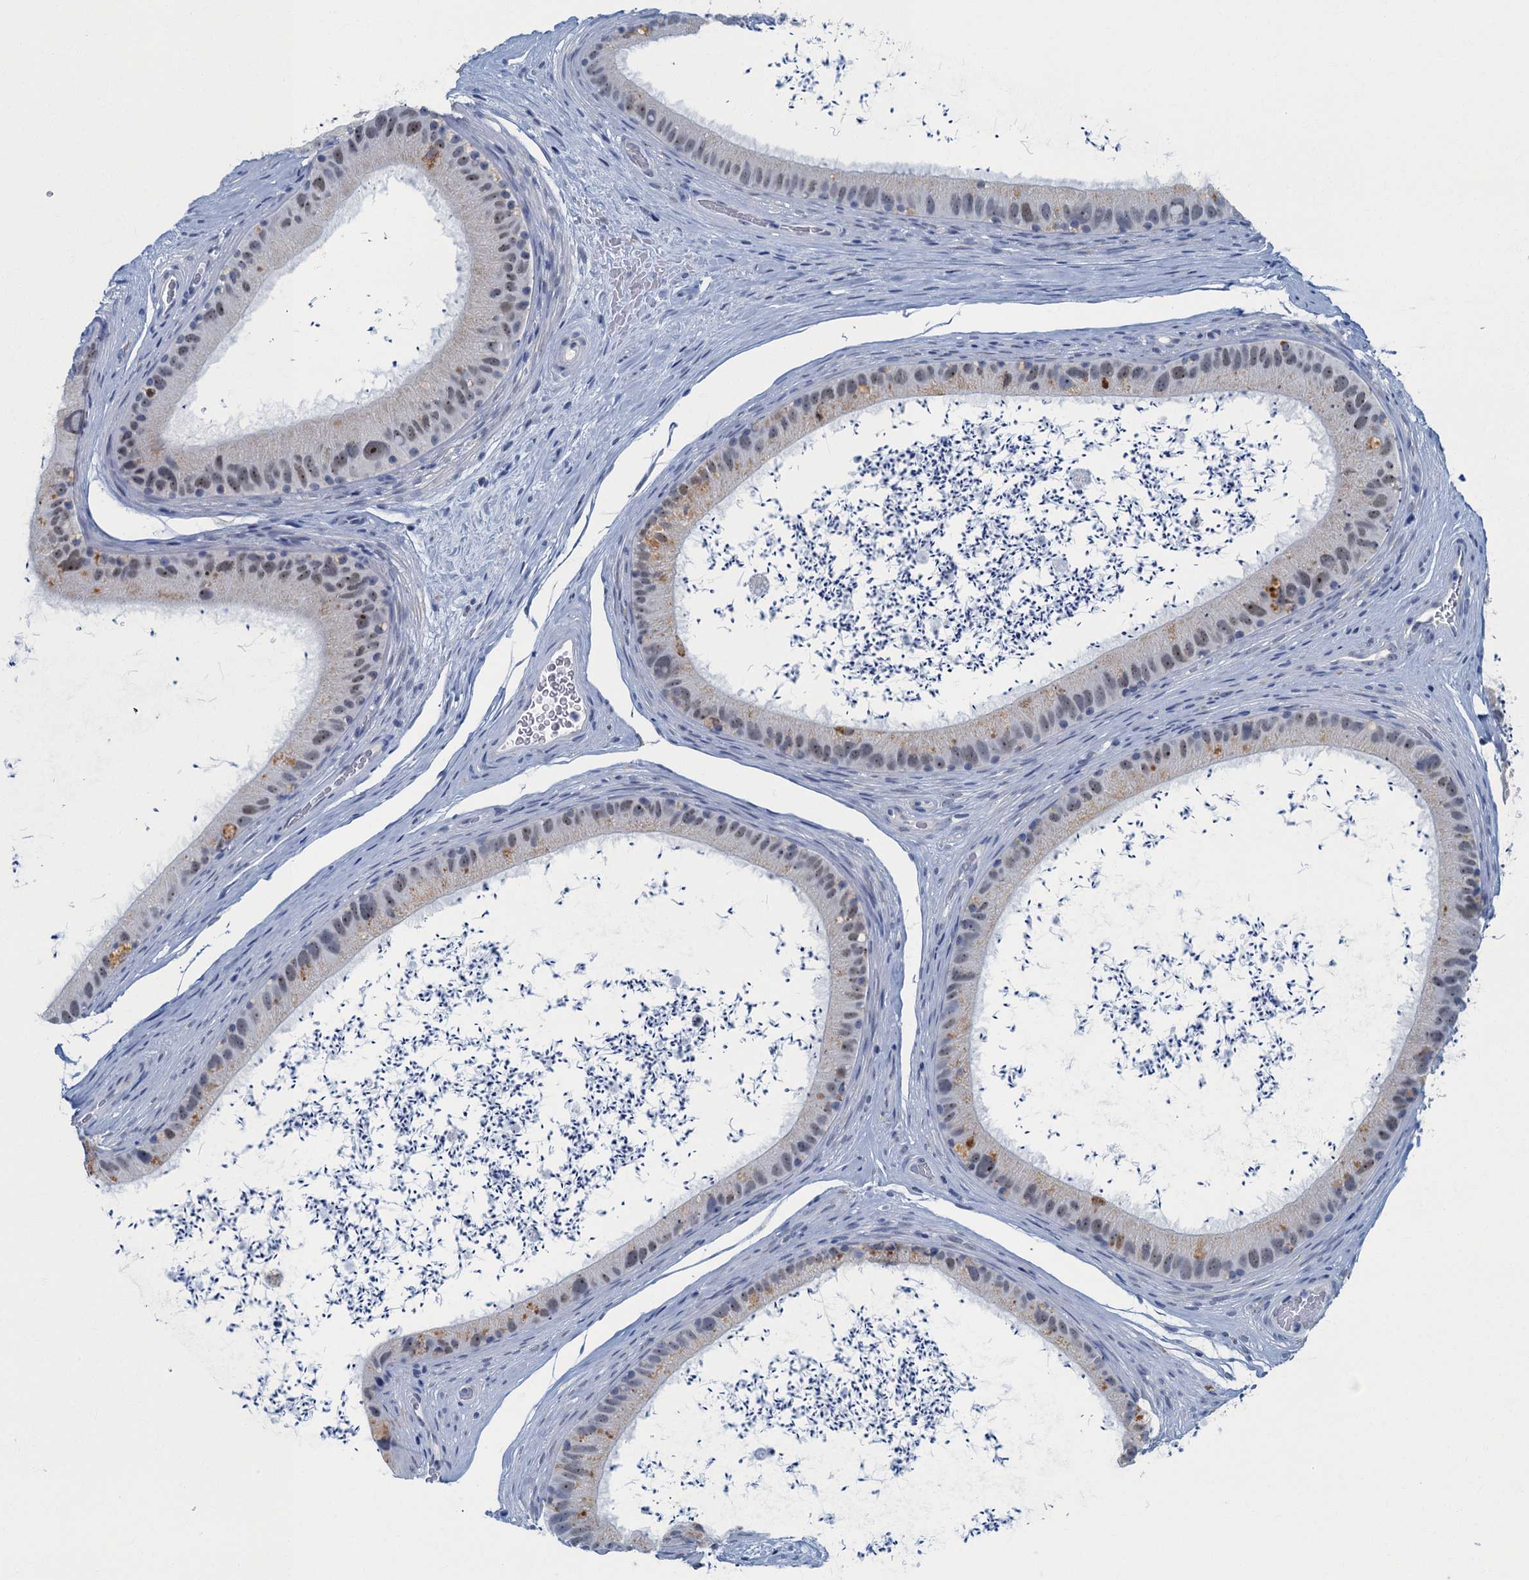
{"staining": {"intensity": "weak", "quantity": "<25%", "location": "cytoplasmic/membranous,nuclear"}, "tissue": "epididymis", "cell_type": "Glandular cells", "image_type": "normal", "snomed": [{"axis": "morphology", "description": "Normal tissue, NOS"}, {"axis": "topography", "description": "Epididymis, spermatic cord, NOS"}], "caption": "Protein analysis of normal epididymis displays no significant staining in glandular cells. (Stains: DAB (3,3'-diaminobenzidine) IHC with hematoxylin counter stain, Microscopy: brightfield microscopy at high magnification).", "gene": "RAD9B", "patient": {"sex": "male", "age": 50}}